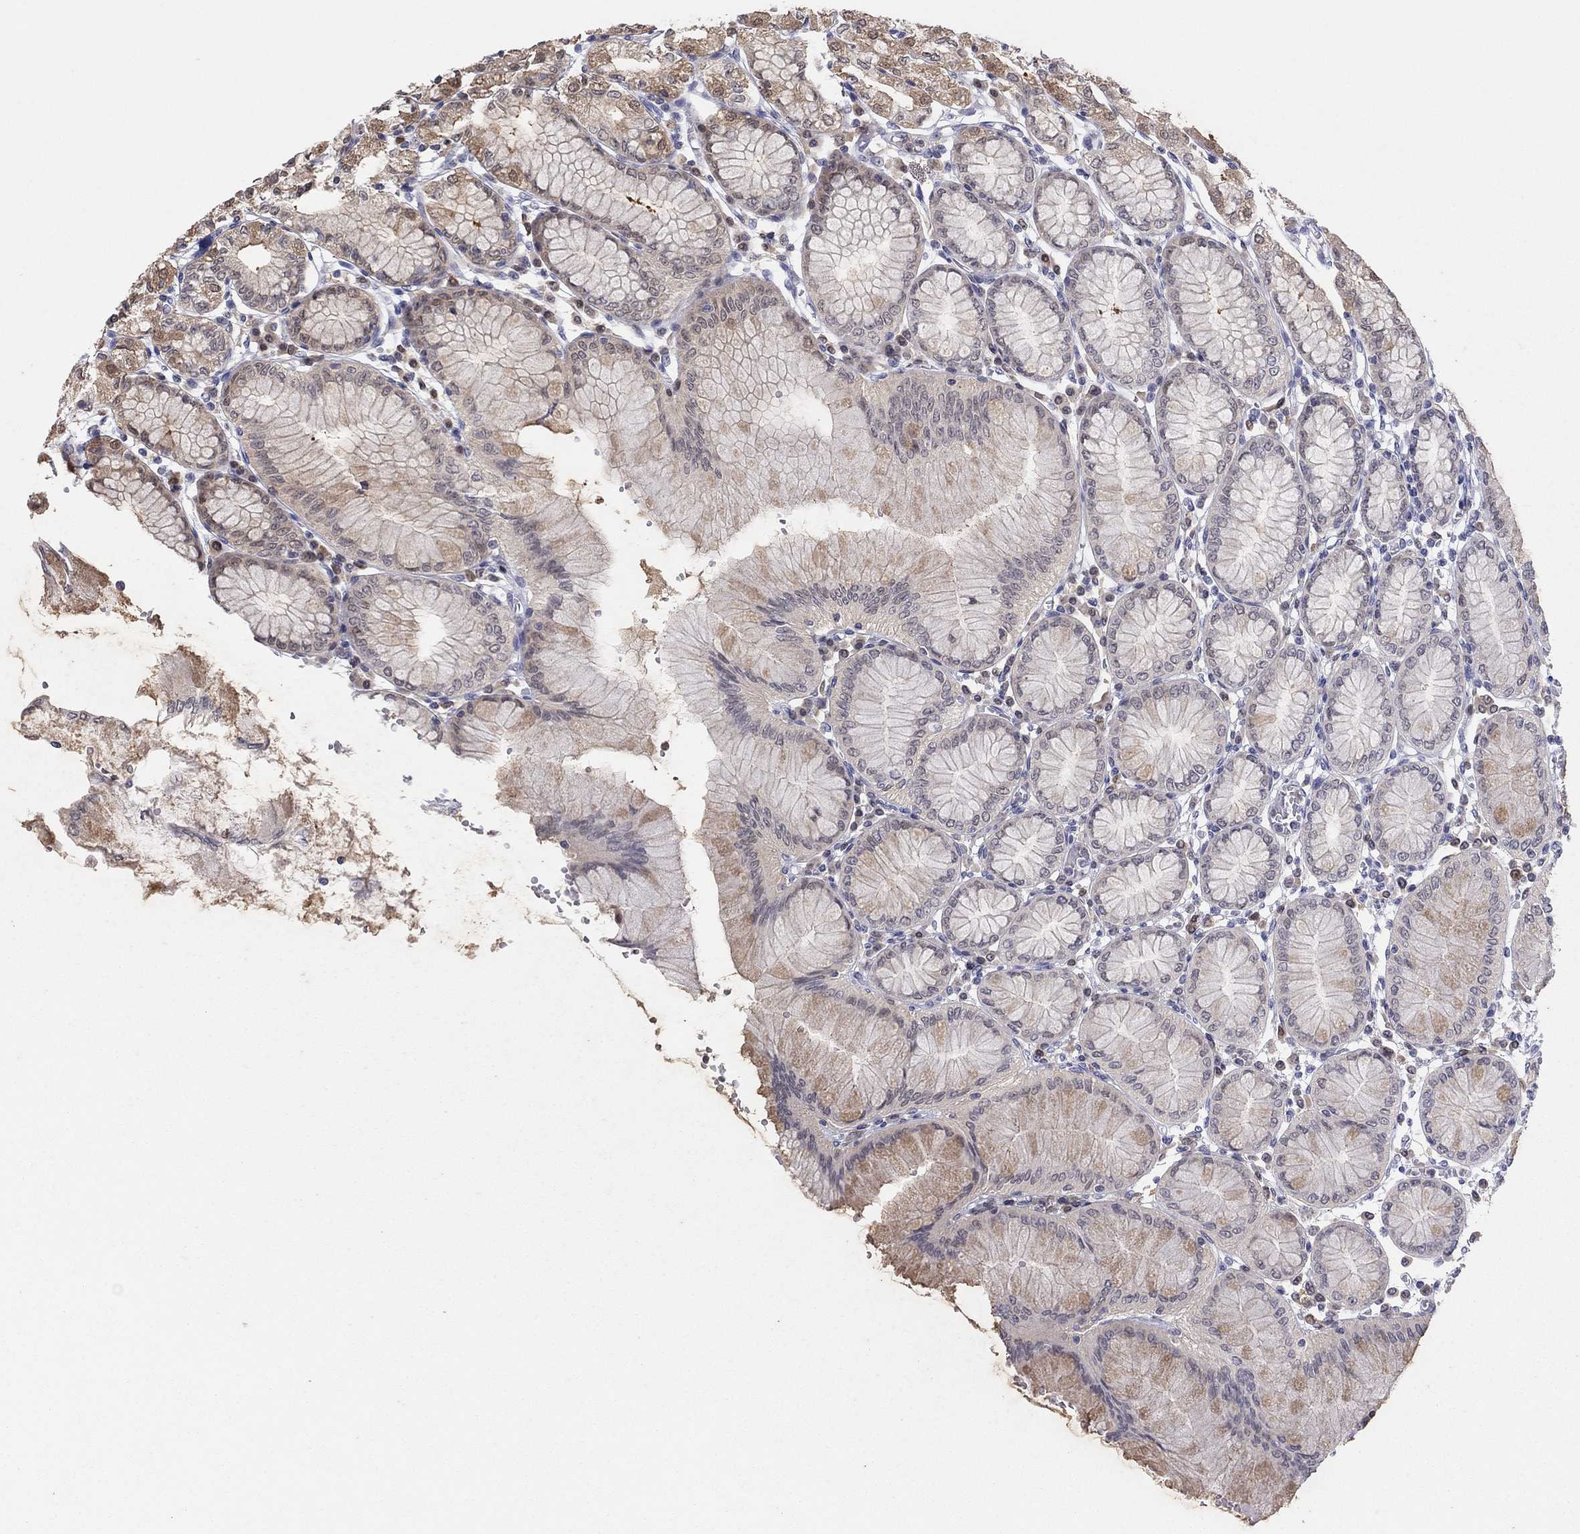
{"staining": {"intensity": "moderate", "quantity": "25%-75%", "location": "cytoplasmic/membranous"}, "tissue": "stomach", "cell_type": "Glandular cells", "image_type": "normal", "snomed": [{"axis": "morphology", "description": "Normal tissue, NOS"}, {"axis": "topography", "description": "Skeletal muscle"}, {"axis": "topography", "description": "Stomach"}], "caption": "Moderate cytoplasmic/membranous protein positivity is identified in about 25%-75% of glandular cells in stomach.", "gene": "PDXK", "patient": {"sex": "female", "age": 57}}